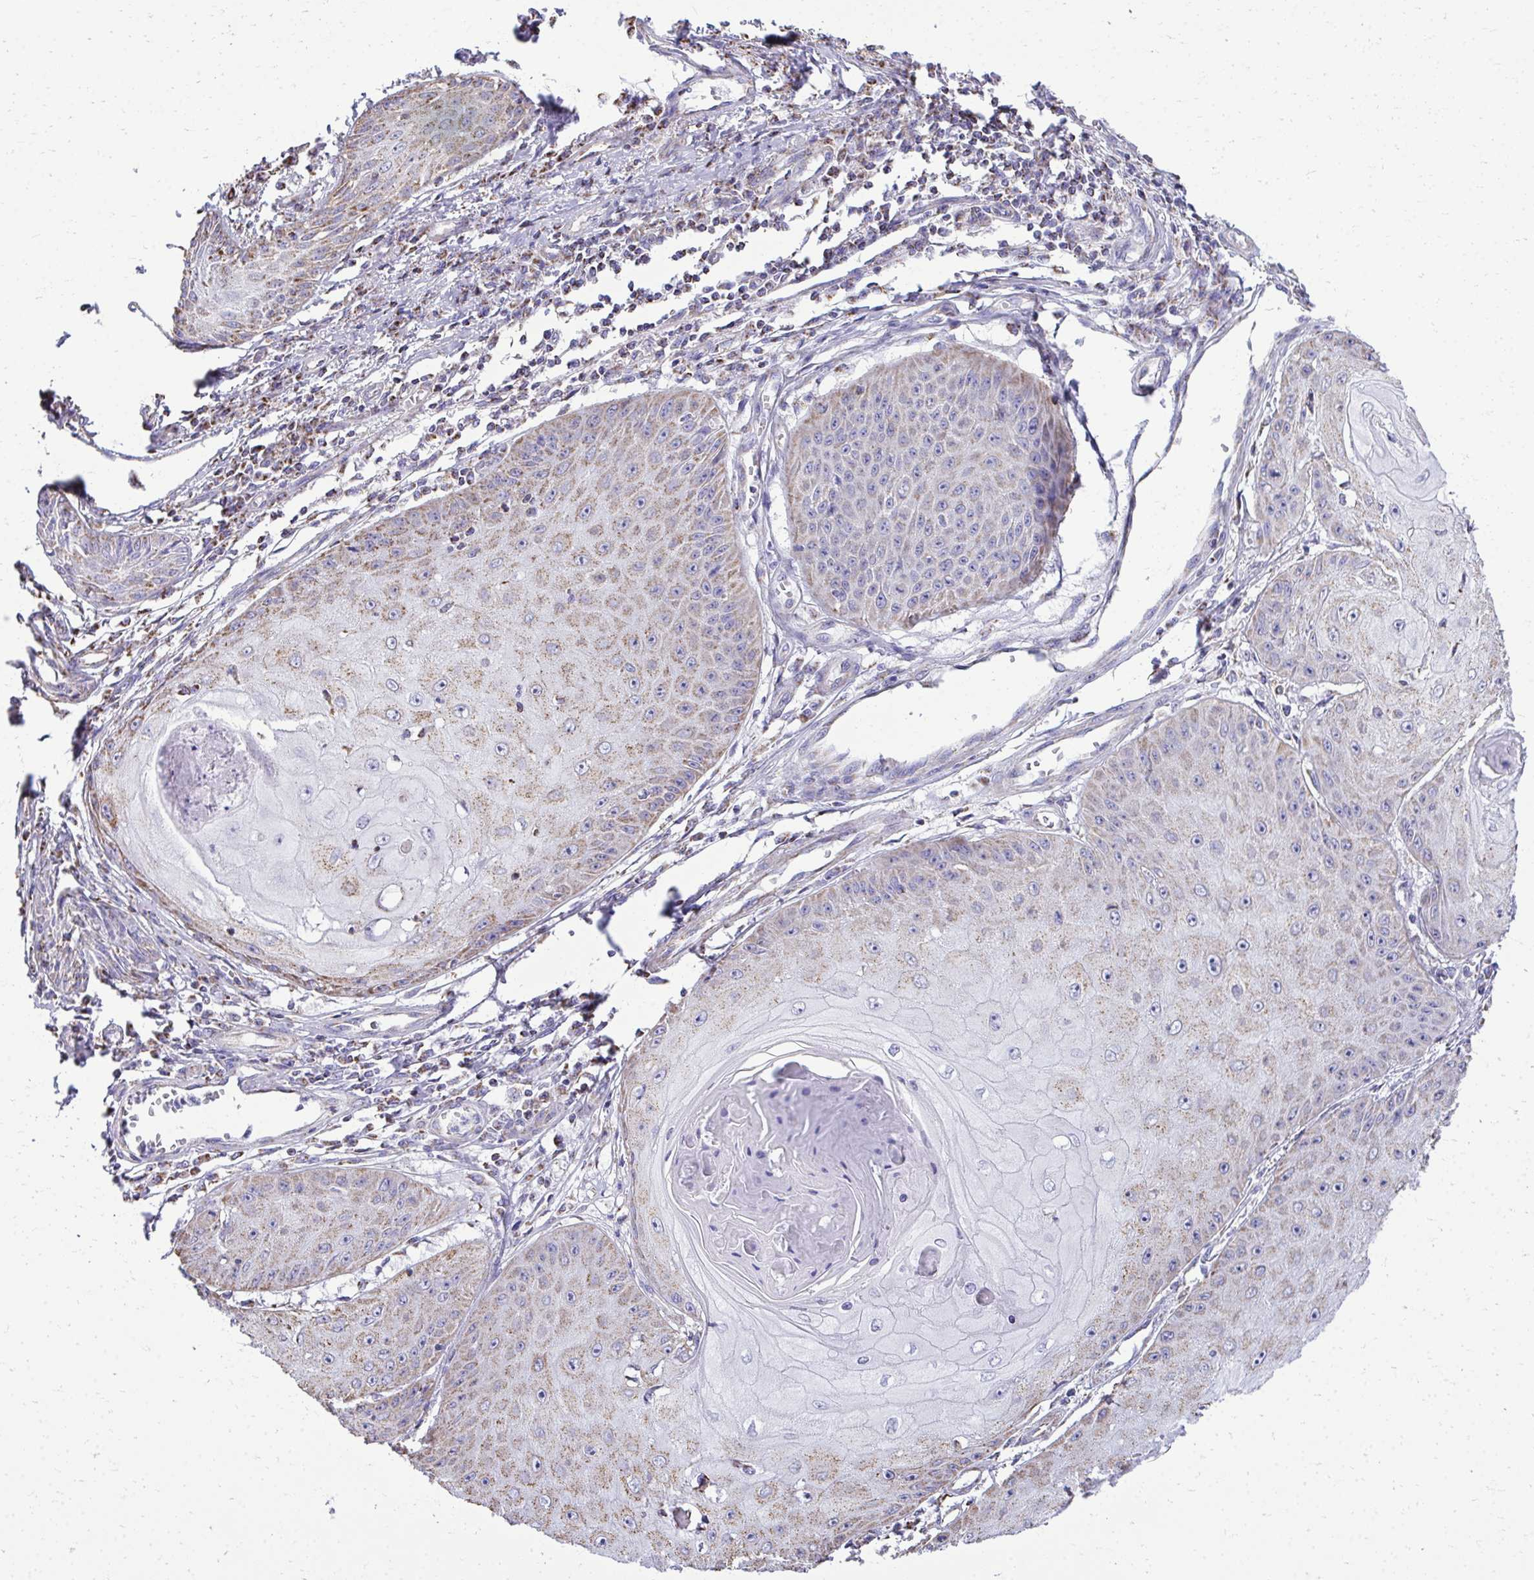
{"staining": {"intensity": "moderate", "quantity": "25%-75%", "location": "cytoplasmic/membranous"}, "tissue": "skin cancer", "cell_type": "Tumor cells", "image_type": "cancer", "snomed": [{"axis": "morphology", "description": "Squamous cell carcinoma, NOS"}, {"axis": "topography", "description": "Skin"}], "caption": "Skin squamous cell carcinoma stained with a protein marker shows moderate staining in tumor cells.", "gene": "MPZL2", "patient": {"sex": "male", "age": 70}}